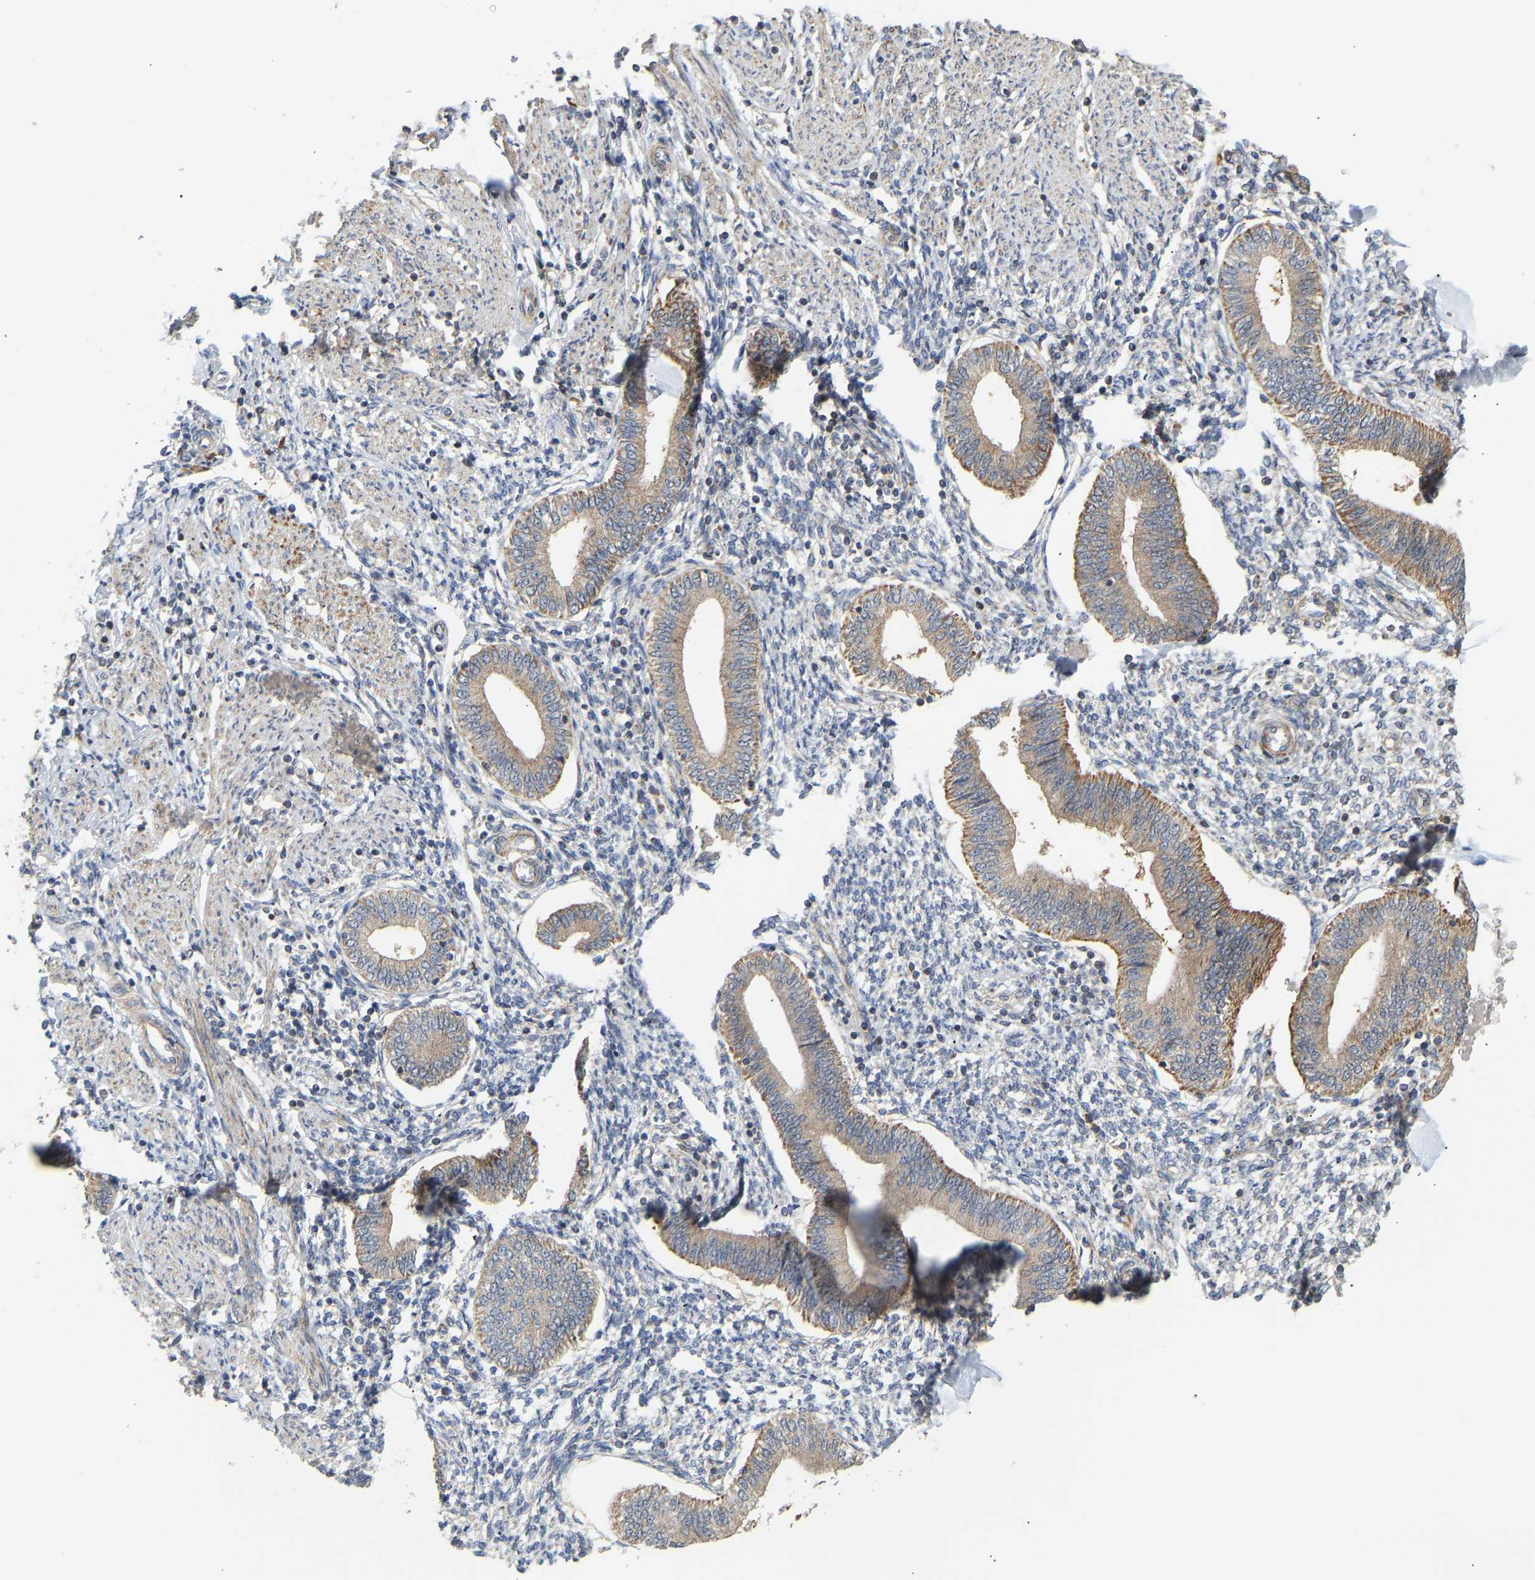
{"staining": {"intensity": "weak", "quantity": "<25%", "location": "cytoplasmic/membranous"}, "tissue": "endometrium", "cell_type": "Cells in endometrial stroma", "image_type": "normal", "snomed": [{"axis": "morphology", "description": "Normal tissue, NOS"}, {"axis": "topography", "description": "Endometrium"}], "caption": "Human endometrium stained for a protein using immunohistochemistry (IHC) exhibits no staining in cells in endometrial stroma.", "gene": "HACD2", "patient": {"sex": "female", "age": 50}}